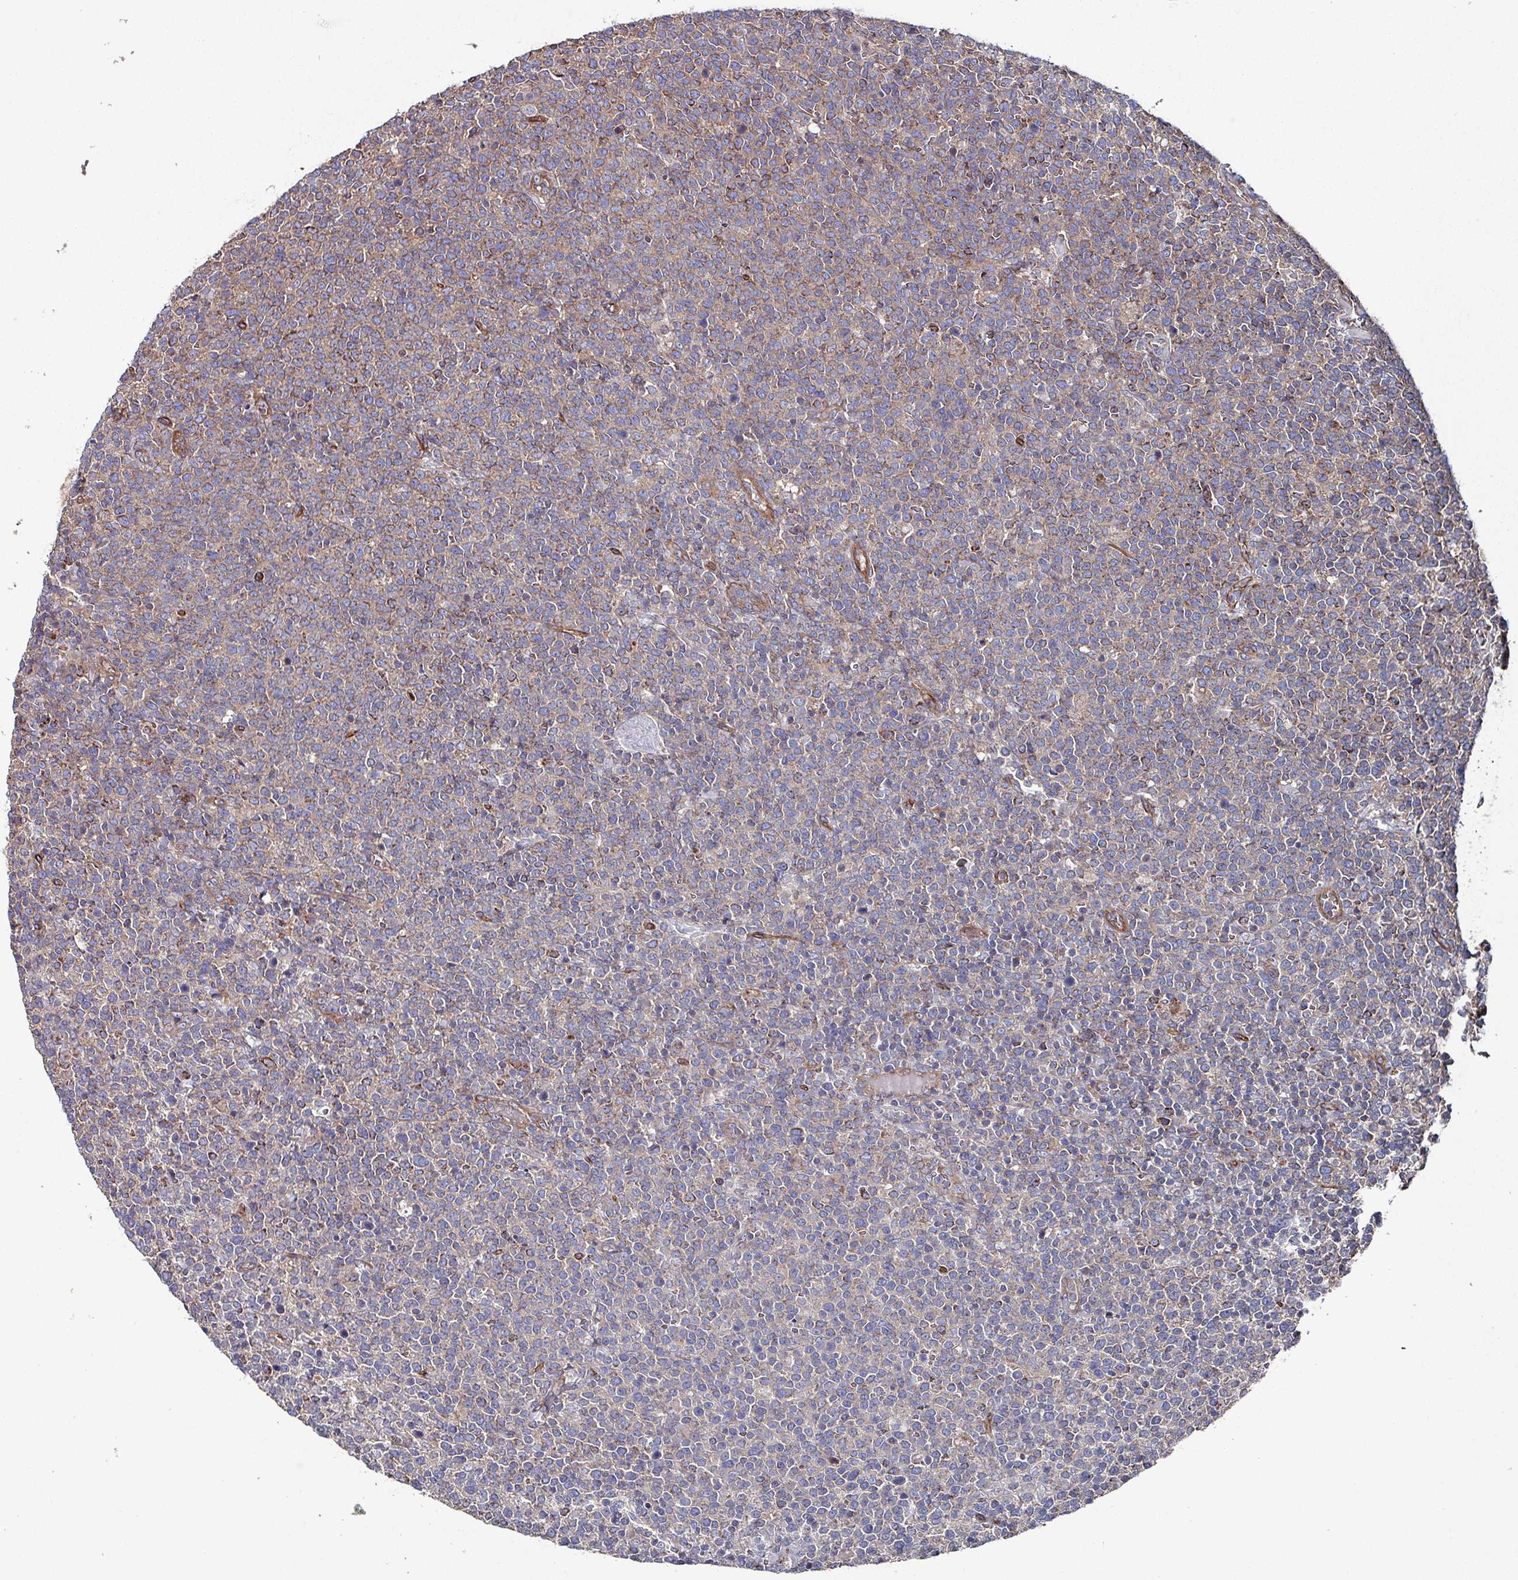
{"staining": {"intensity": "weak", "quantity": "<25%", "location": "cytoplasmic/membranous"}, "tissue": "lymphoma", "cell_type": "Tumor cells", "image_type": "cancer", "snomed": [{"axis": "morphology", "description": "Malignant lymphoma, non-Hodgkin's type, High grade"}, {"axis": "topography", "description": "Lymph node"}], "caption": "Tumor cells are negative for protein expression in human high-grade malignant lymphoma, non-Hodgkin's type.", "gene": "ANO10", "patient": {"sex": "male", "age": 61}}